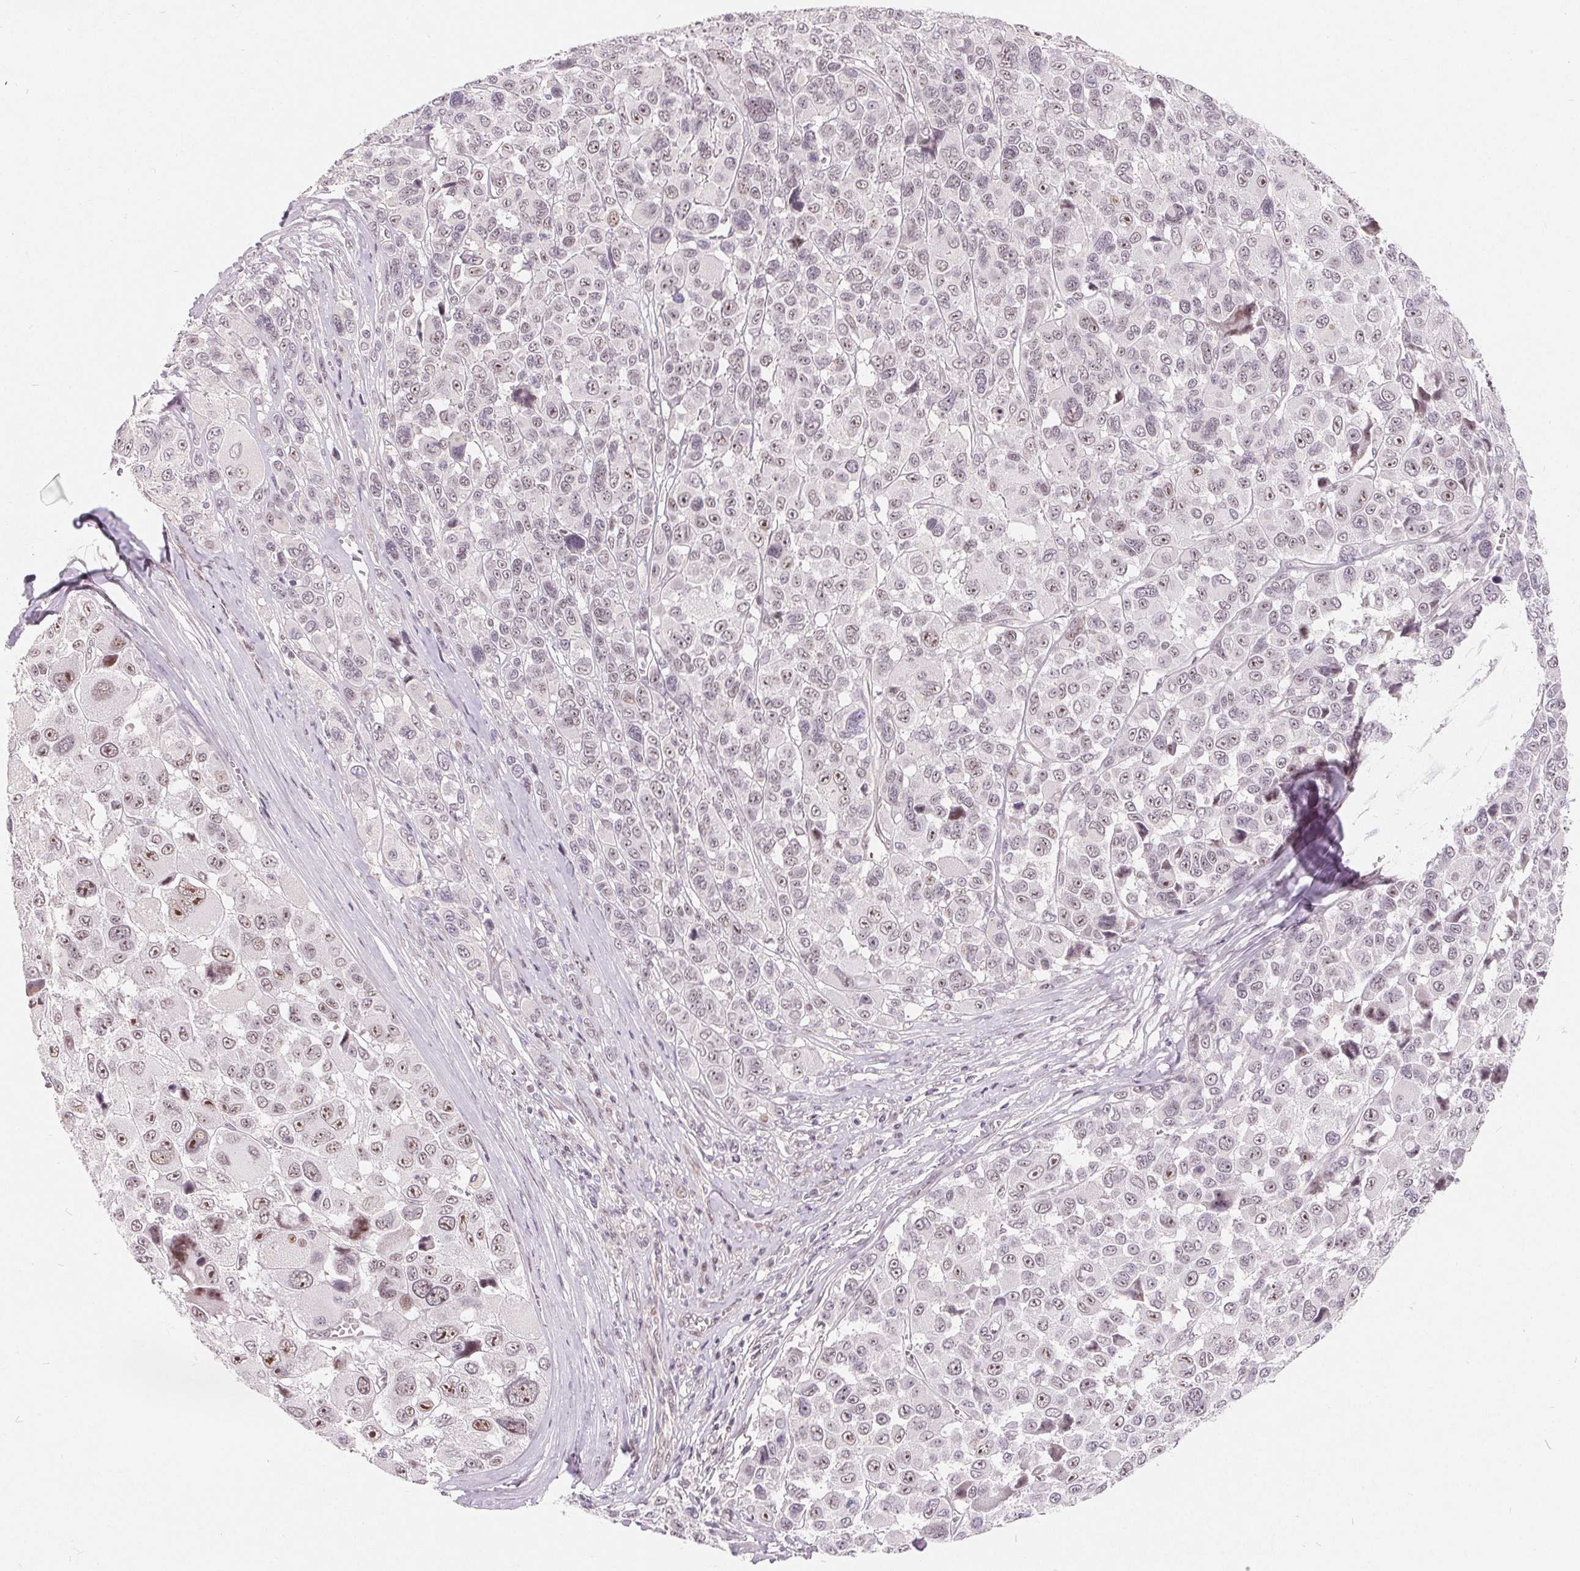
{"staining": {"intensity": "weak", "quantity": "25%-75%", "location": "nuclear"}, "tissue": "melanoma", "cell_type": "Tumor cells", "image_type": "cancer", "snomed": [{"axis": "morphology", "description": "Malignant melanoma, NOS"}, {"axis": "topography", "description": "Skin"}], "caption": "A brown stain highlights weak nuclear expression of a protein in melanoma tumor cells.", "gene": "NRG2", "patient": {"sex": "female", "age": 66}}